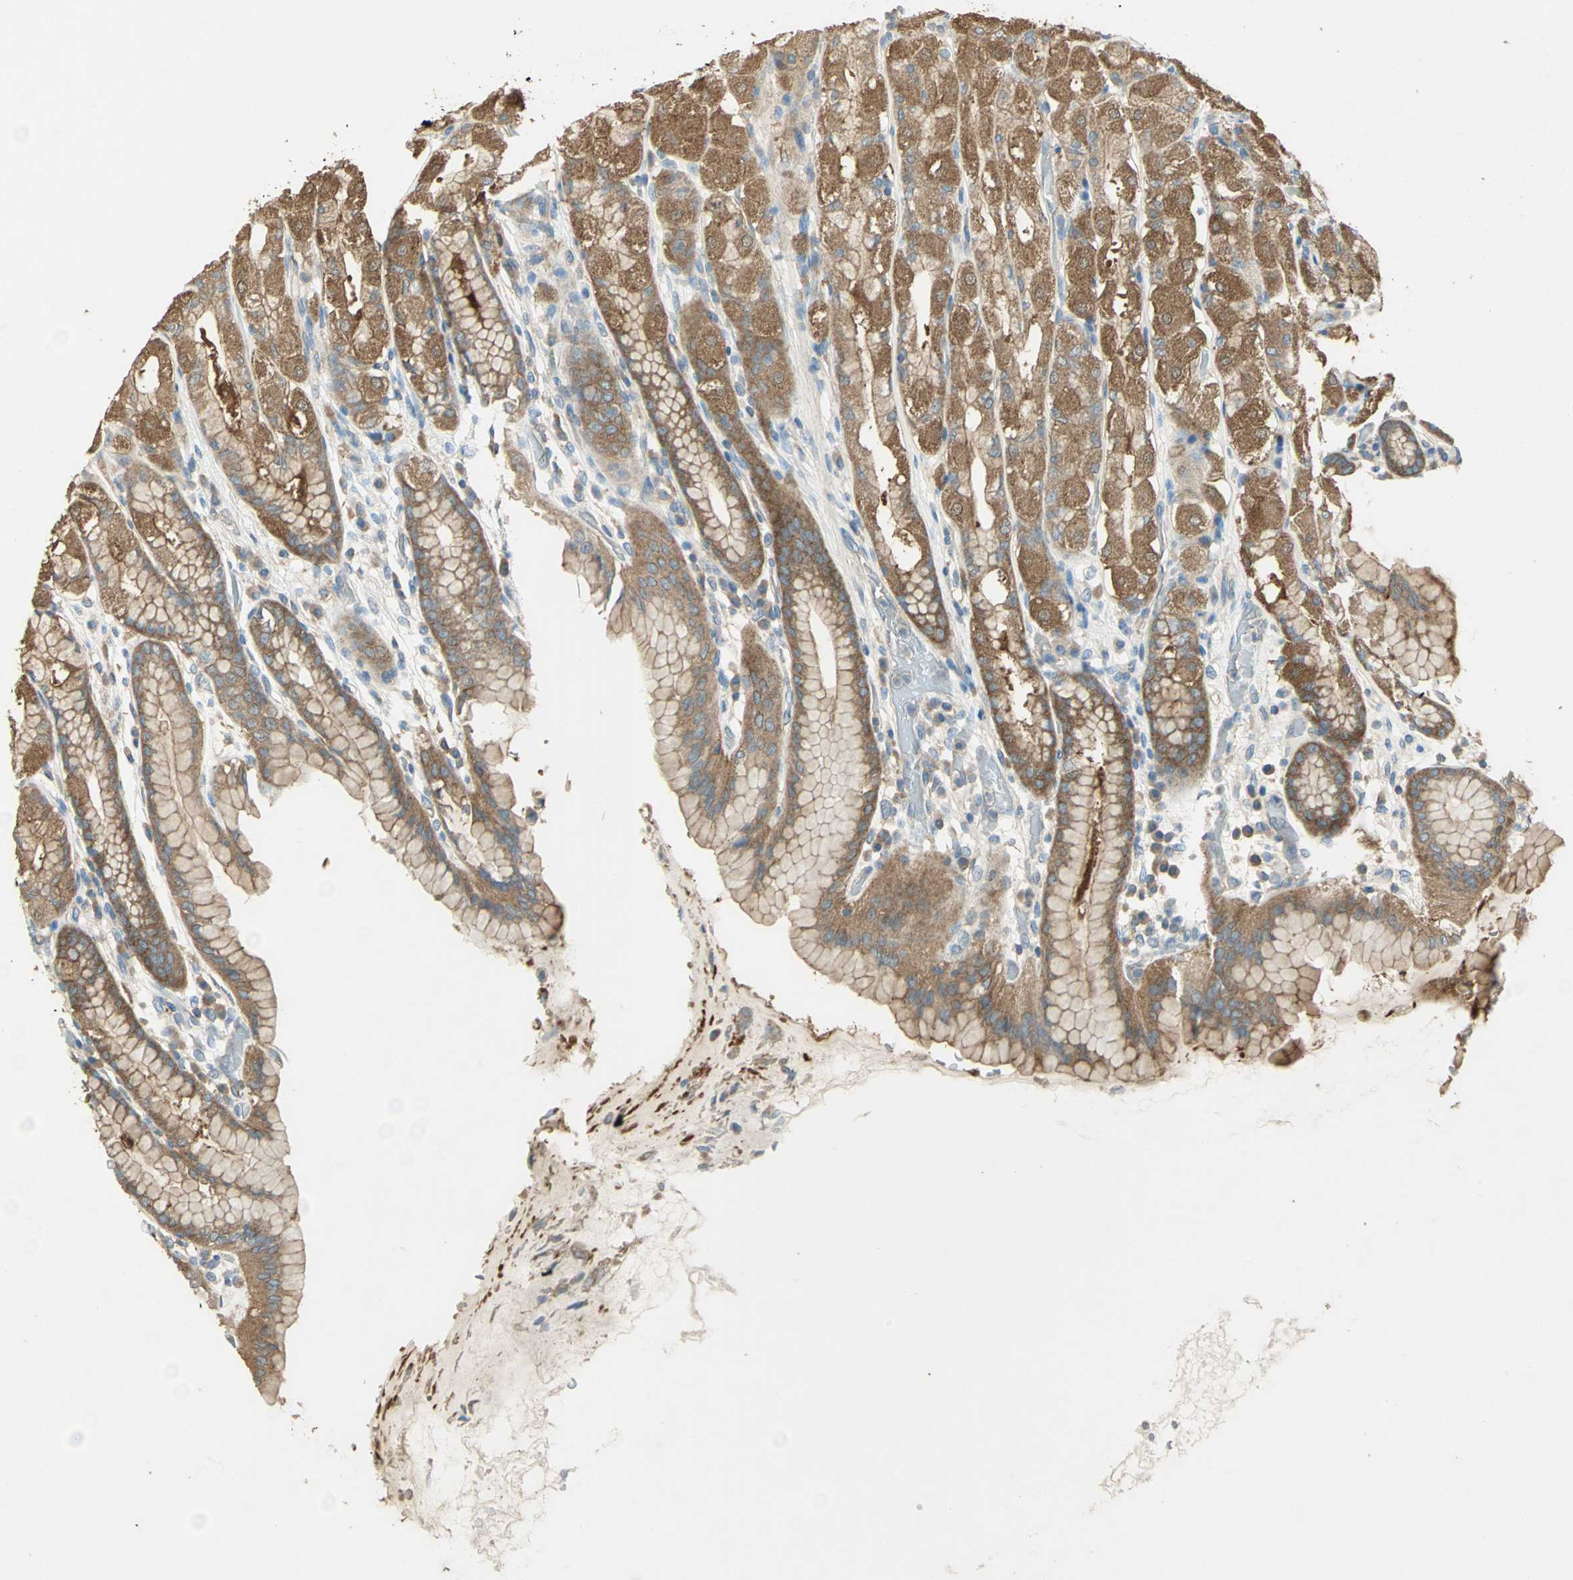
{"staining": {"intensity": "strong", "quantity": ">75%", "location": "cytoplasmic/membranous"}, "tissue": "stomach", "cell_type": "Glandular cells", "image_type": "normal", "snomed": [{"axis": "morphology", "description": "Normal tissue, NOS"}, {"axis": "topography", "description": "Stomach, upper"}], "caption": "Brown immunohistochemical staining in benign human stomach displays strong cytoplasmic/membranous positivity in about >75% of glandular cells.", "gene": "SHC2", "patient": {"sex": "male", "age": 68}}